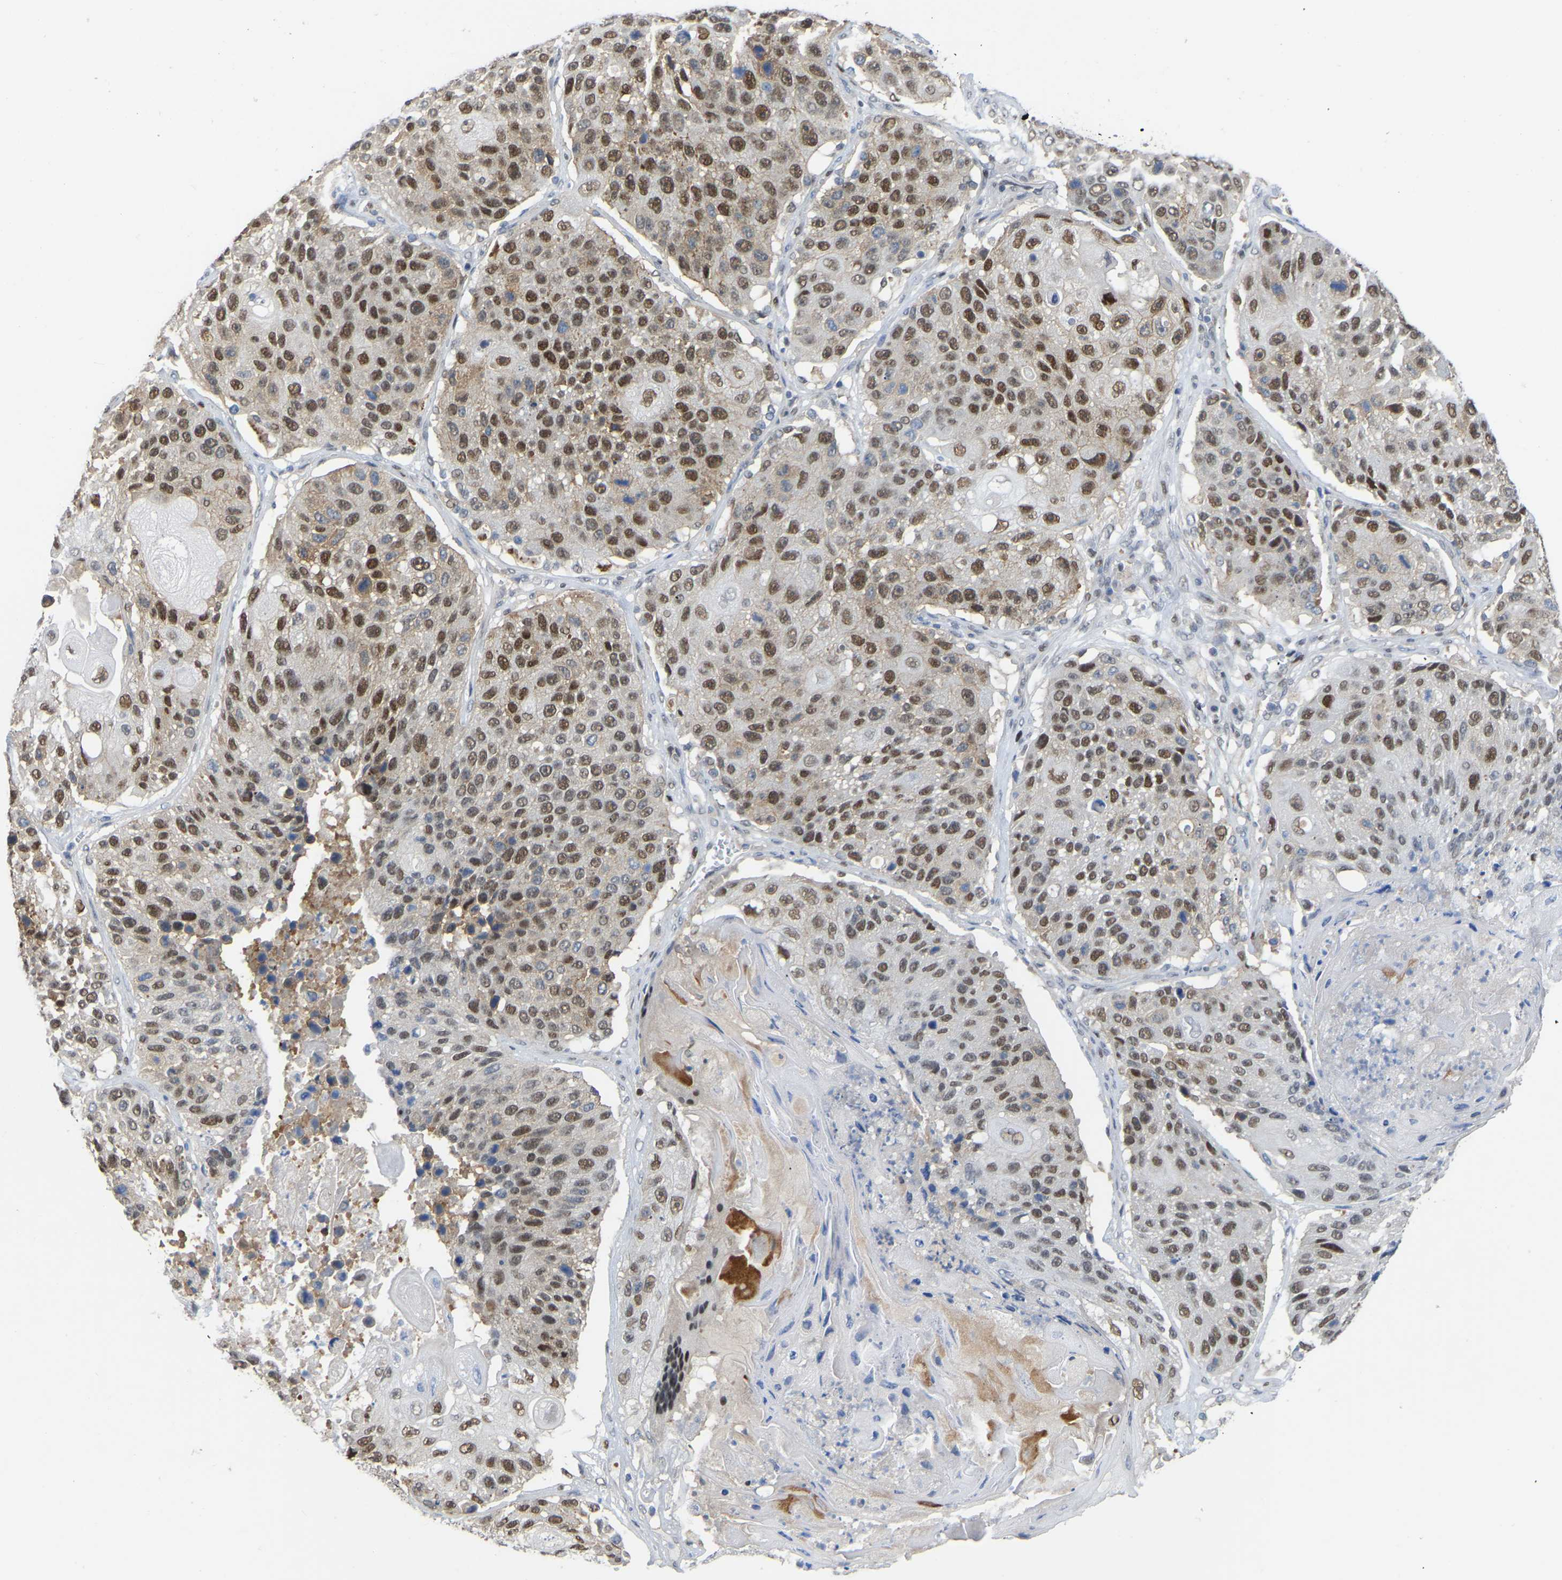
{"staining": {"intensity": "moderate", "quantity": ">75%", "location": "nuclear"}, "tissue": "lung cancer", "cell_type": "Tumor cells", "image_type": "cancer", "snomed": [{"axis": "morphology", "description": "Squamous cell carcinoma, NOS"}, {"axis": "topography", "description": "Lung"}], "caption": "The immunohistochemical stain highlights moderate nuclear staining in tumor cells of squamous cell carcinoma (lung) tissue. (Brightfield microscopy of DAB IHC at high magnification).", "gene": "KLRG2", "patient": {"sex": "male", "age": 61}}